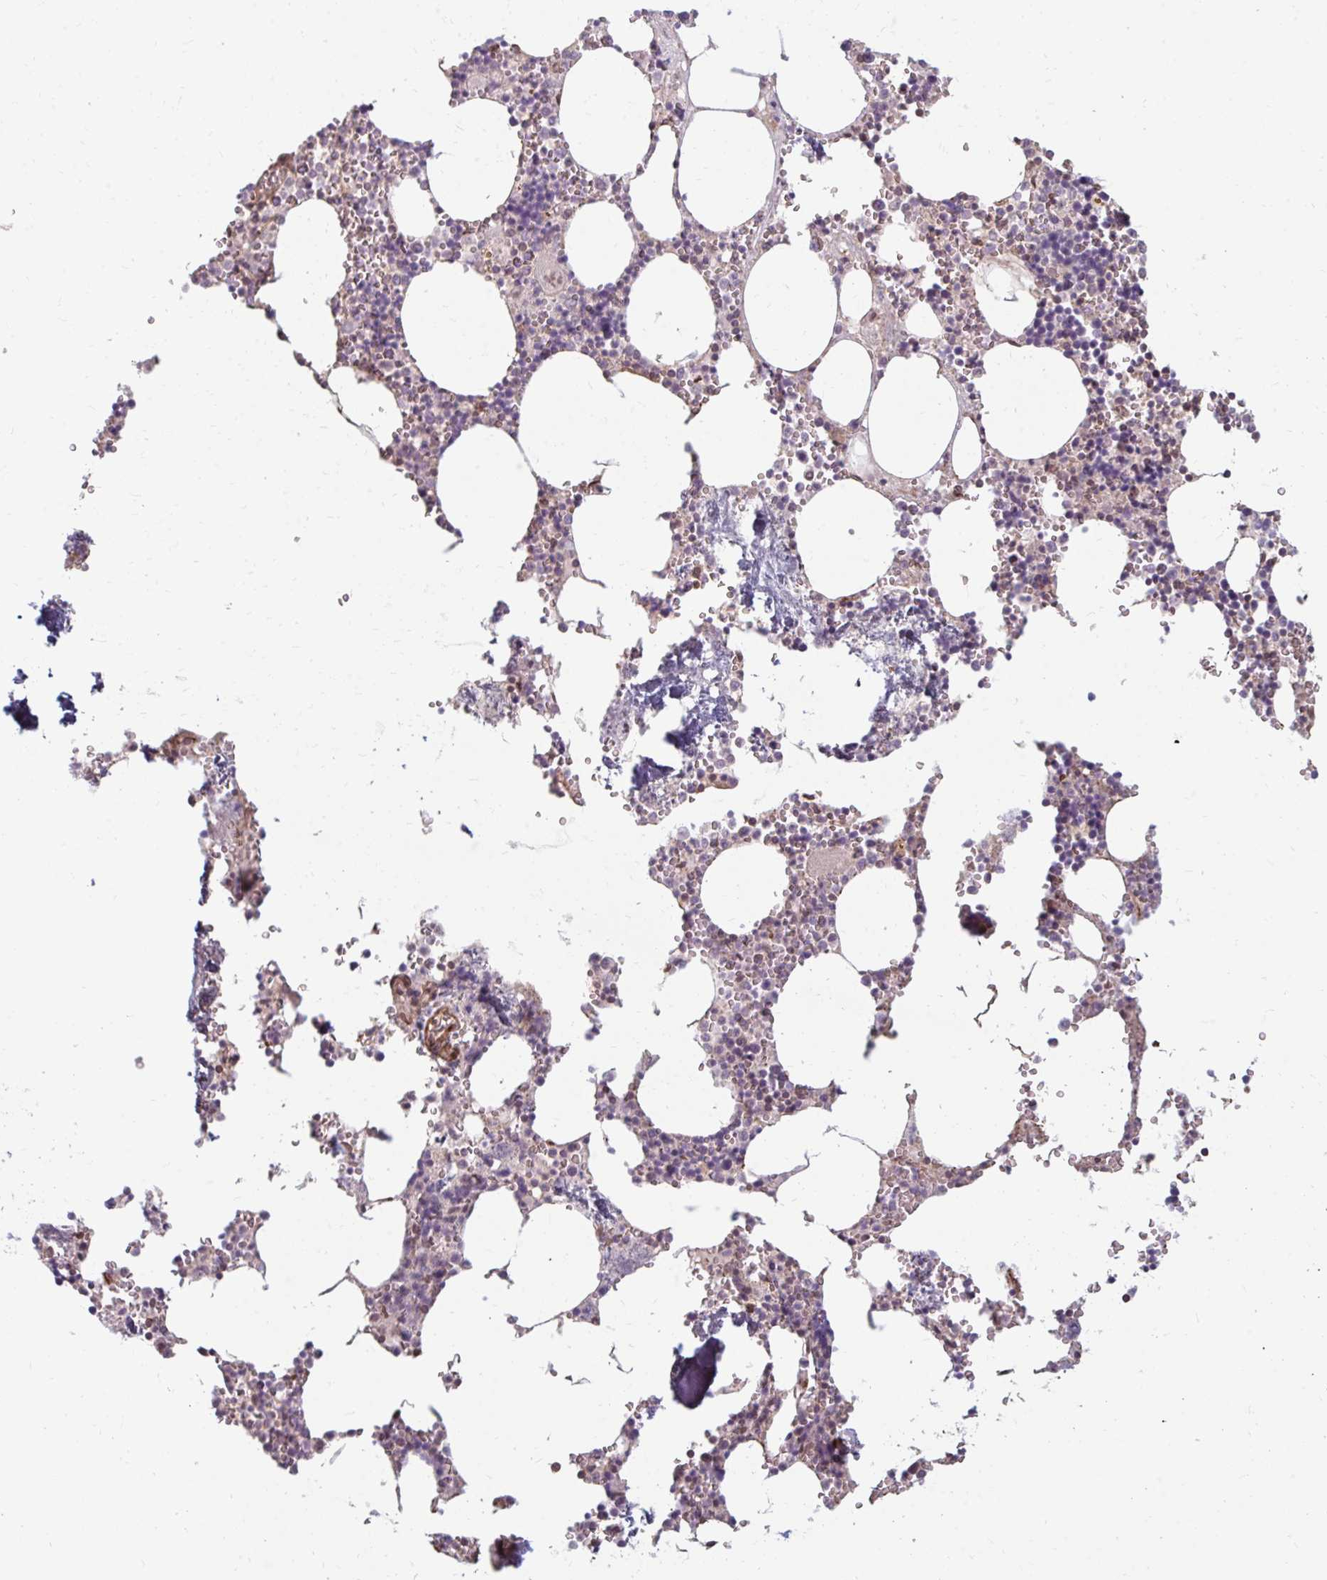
{"staining": {"intensity": "weak", "quantity": "<25%", "location": "cytoplasmic/membranous"}, "tissue": "bone marrow", "cell_type": "Hematopoietic cells", "image_type": "normal", "snomed": [{"axis": "morphology", "description": "Normal tissue, NOS"}, {"axis": "topography", "description": "Bone marrow"}], "caption": "Immunohistochemical staining of normal human bone marrow exhibits no significant positivity in hematopoietic cells. The staining is performed using DAB (3,3'-diaminobenzidine) brown chromogen with nuclei counter-stained in using hematoxylin.", "gene": "GPC5", "patient": {"sex": "male", "age": 54}}